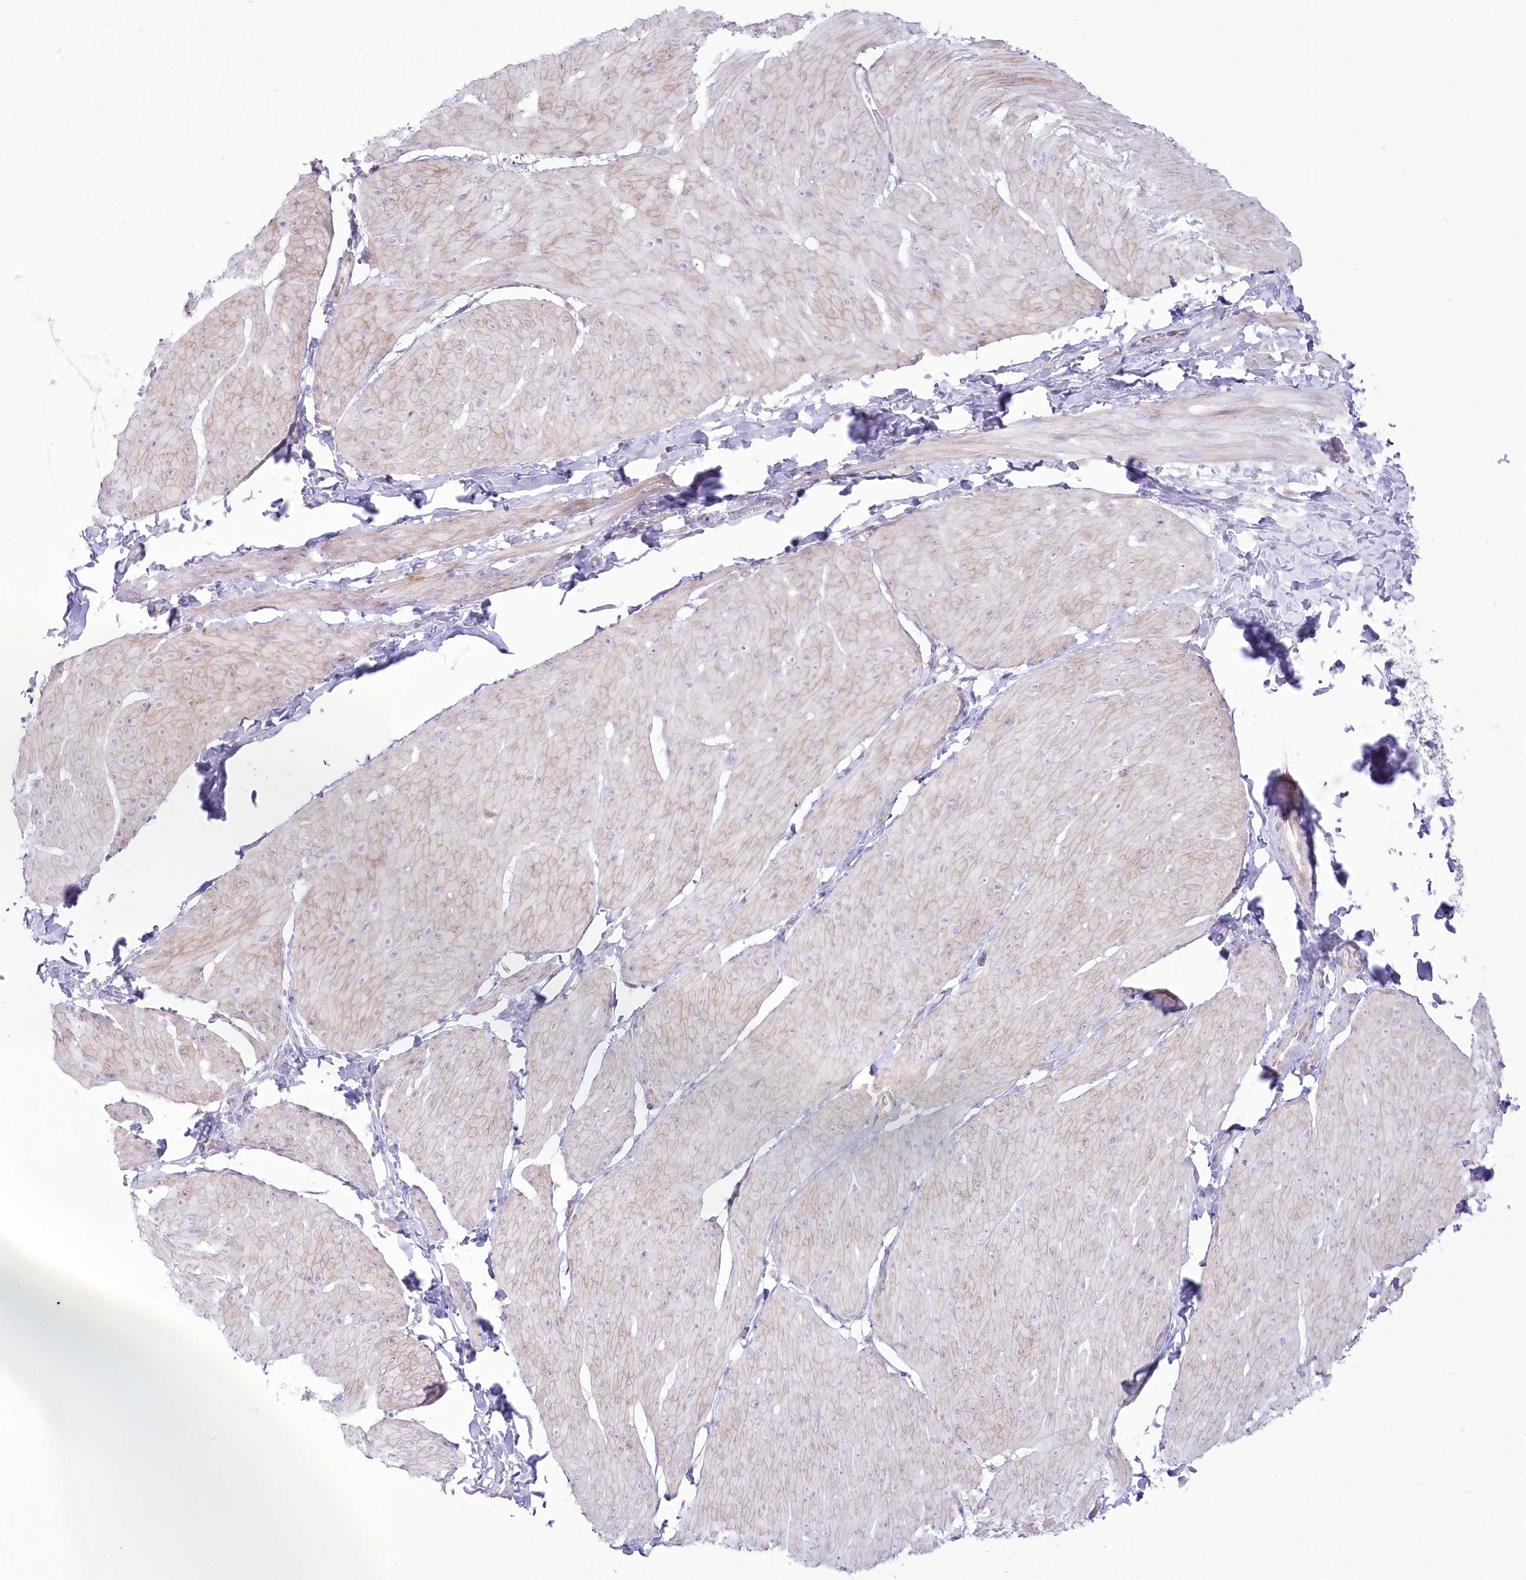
{"staining": {"intensity": "weak", "quantity": "25%-75%", "location": "cytoplasmic/membranous"}, "tissue": "smooth muscle", "cell_type": "Smooth muscle cells", "image_type": "normal", "snomed": [{"axis": "morphology", "description": "Urothelial carcinoma, High grade"}, {"axis": "topography", "description": "Urinary bladder"}], "caption": "IHC micrograph of normal smooth muscle: human smooth muscle stained using immunohistochemistry (IHC) displays low levels of weak protein expression localized specifically in the cytoplasmic/membranous of smooth muscle cells, appearing as a cytoplasmic/membranous brown color.", "gene": "ZNF843", "patient": {"sex": "male", "age": 46}}